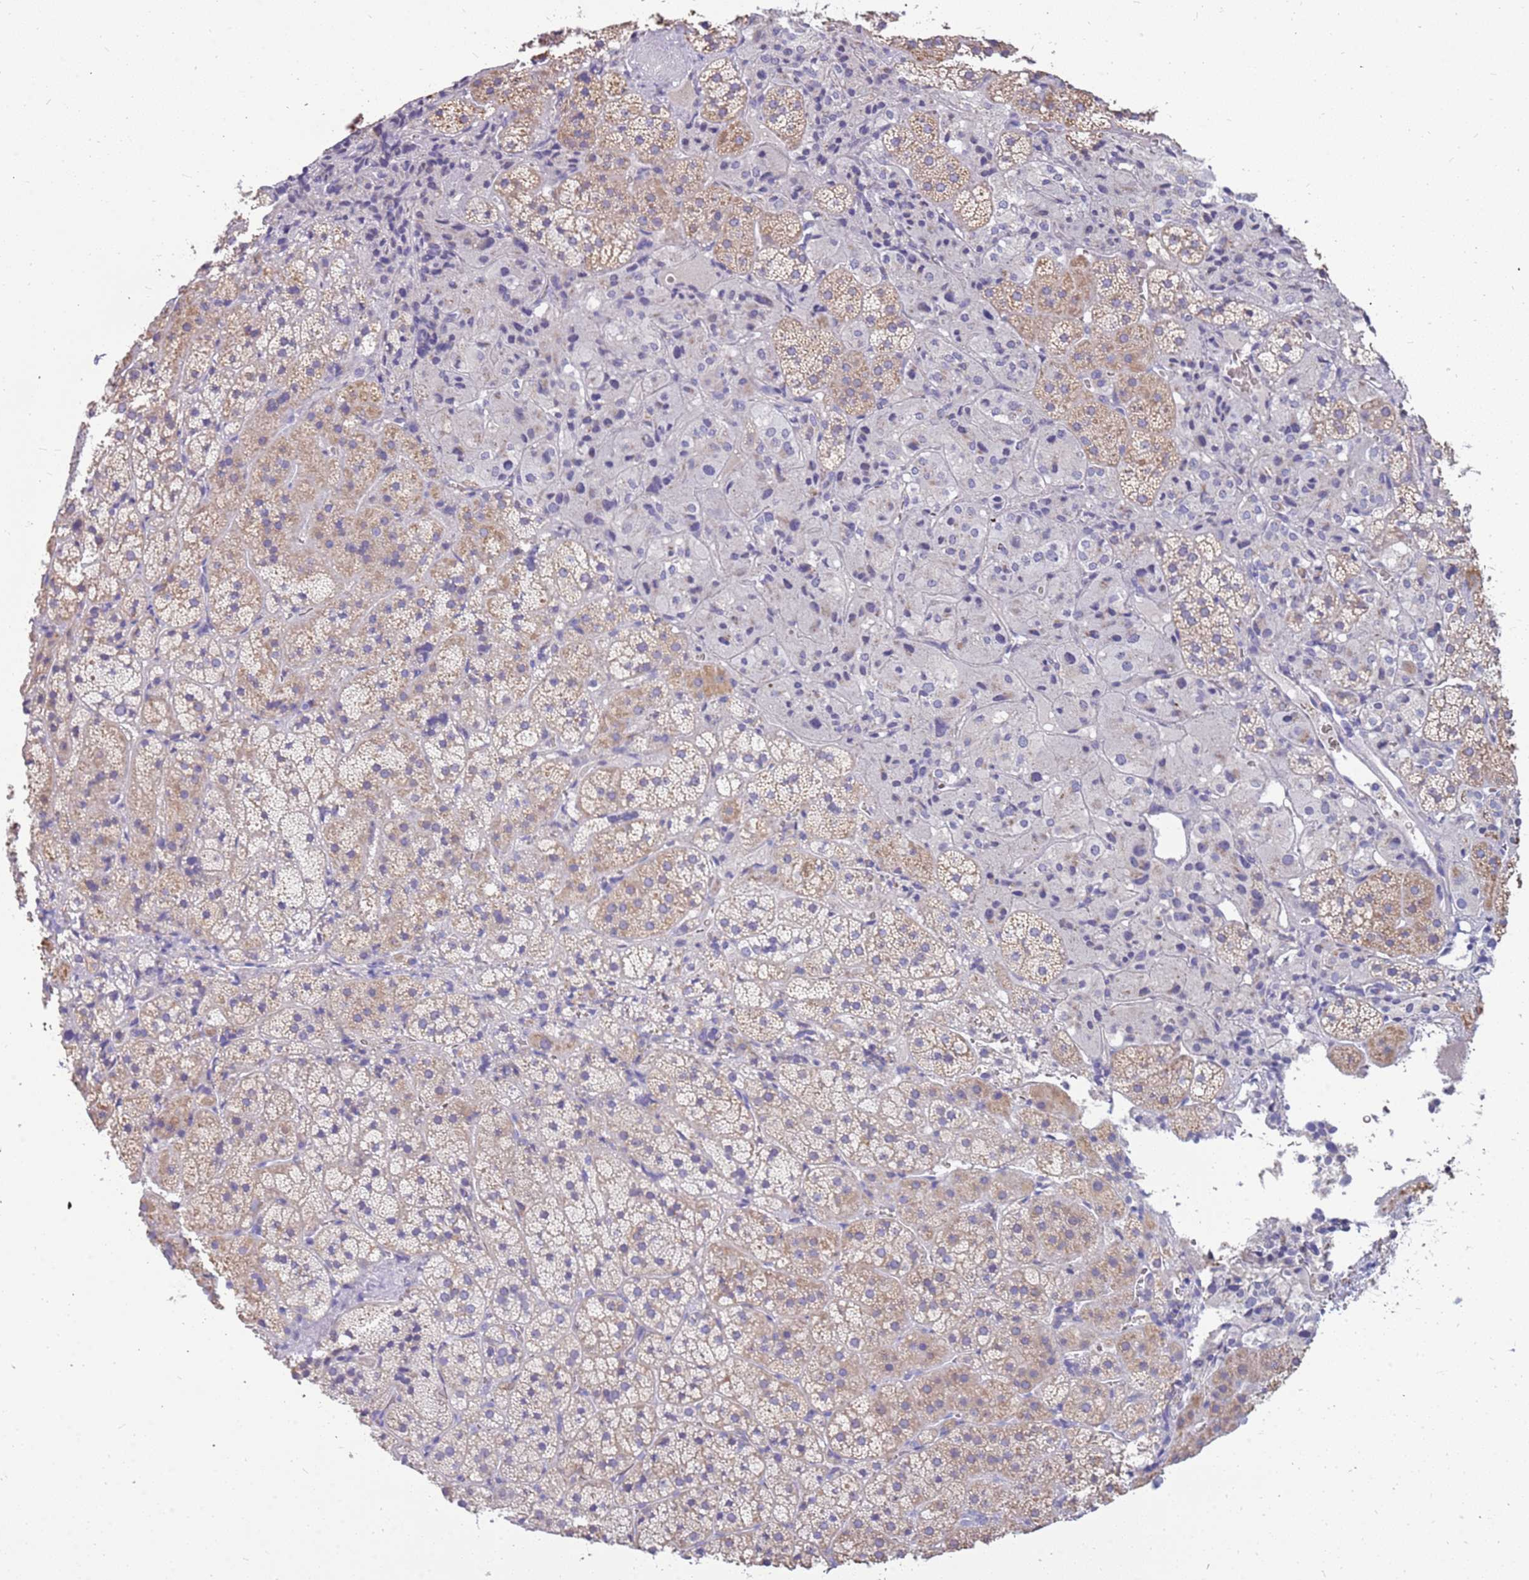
{"staining": {"intensity": "weak", "quantity": "<25%", "location": "cytoplasmic/membranous"}, "tissue": "adrenal gland", "cell_type": "Glandular cells", "image_type": "normal", "snomed": [{"axis": "morphology", "description": "Normal tissue, NOS"}, {"axis": "topography", "description": "Adrenal gland"}], "caption": "Immunohistochemical staining of normal adrenal gland reveals no significant positivity in glandular cells. (DAB immunohistochemistry visualized using brightfield microscopy, high magnification).", "gene": "RHCG", "patient": {"sex": "female", "age": 44}}